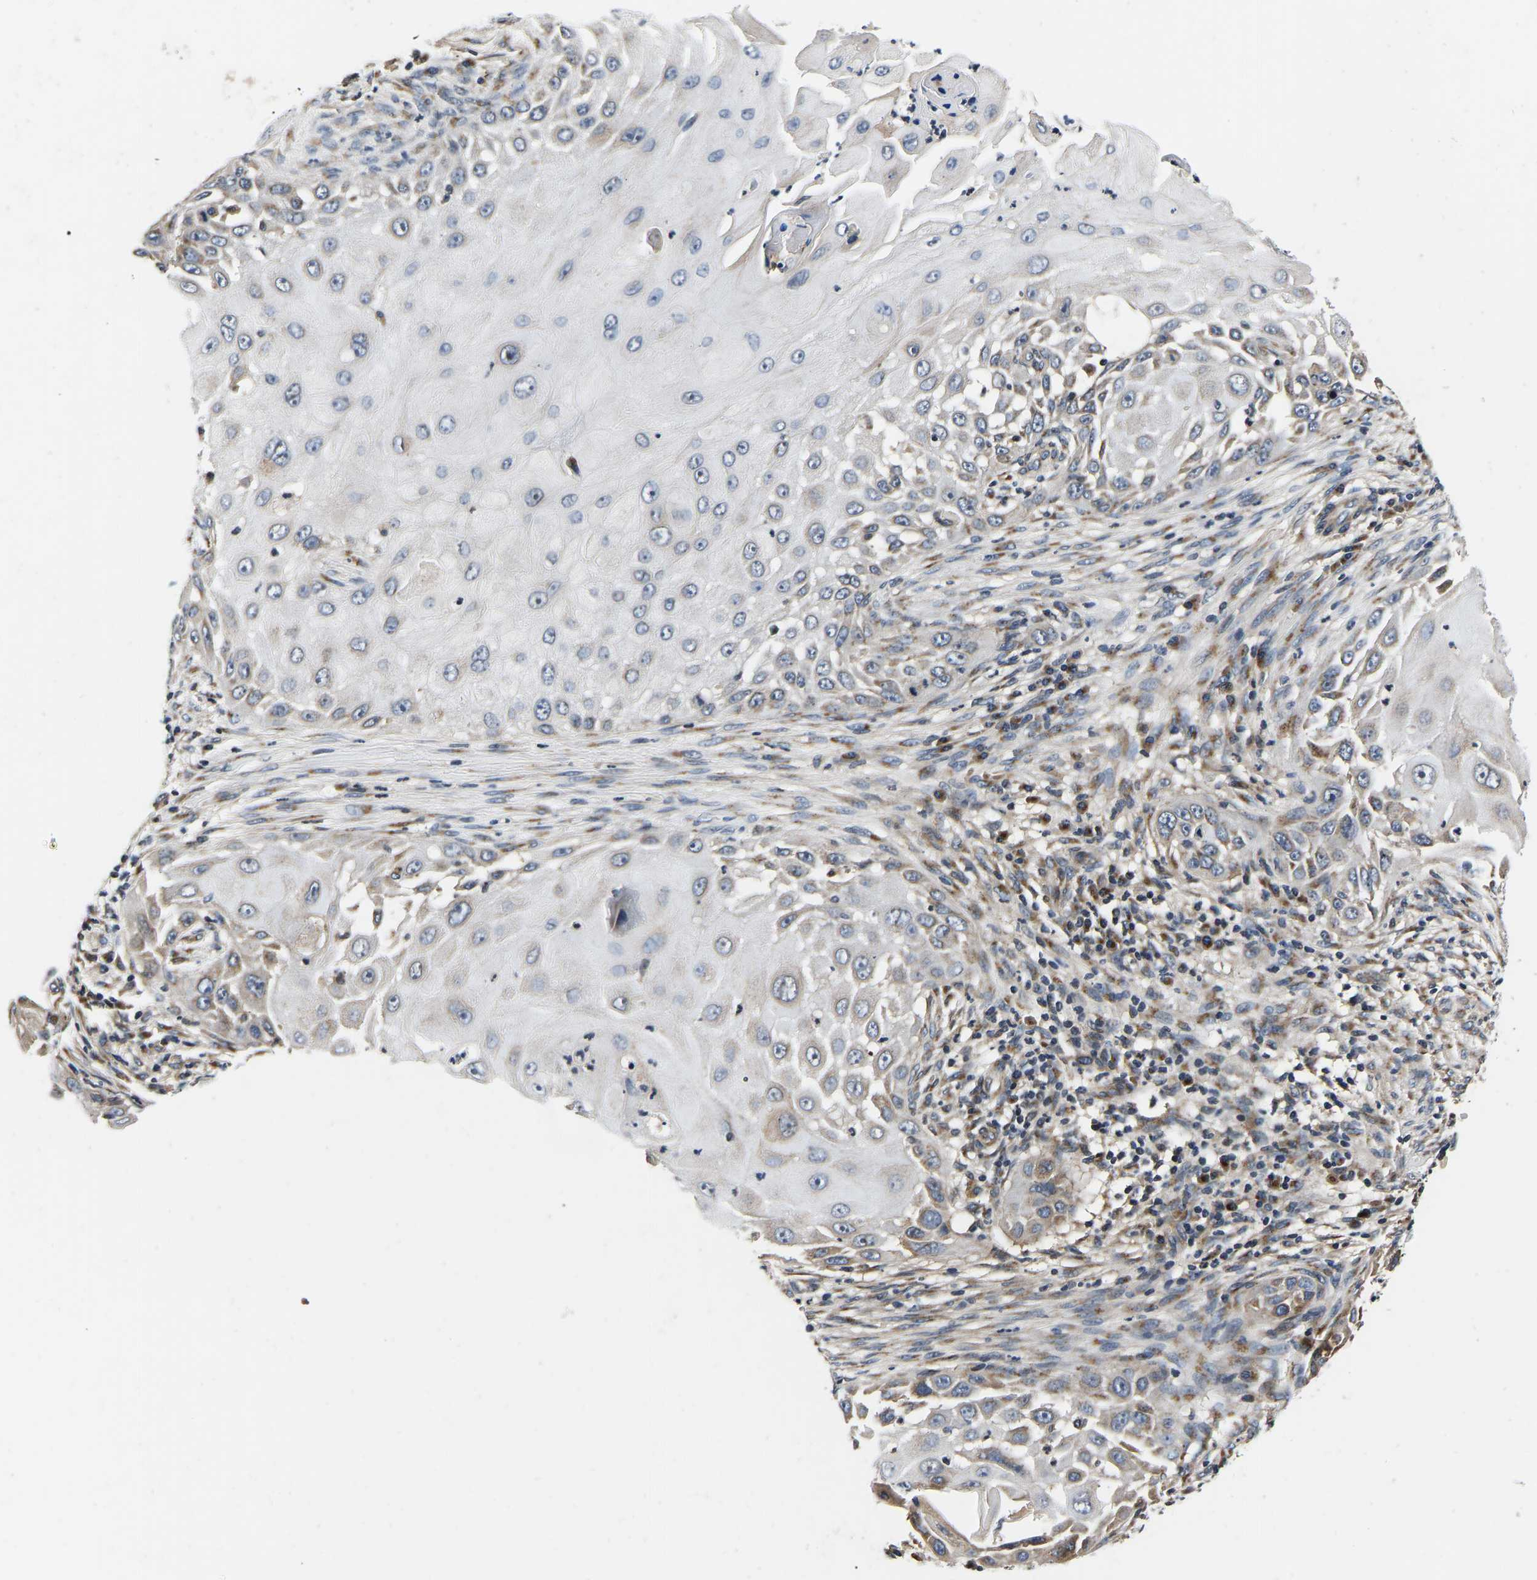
{"staining": {"intensity": "weak", "quantity": "<25%", "location": "cytoplasmic/membranous"}, "tissue": "skin cancer", "cell_type": "Tumor cells", "image_type": "cancer", "snomed": [{"axis": "morphology", "description": "Squamous cell carcinoma, NOS"}, {"axis": "topography", "description": "Skin"}], "caption": "High magnification brightfield microscopy of skin cancer (squamous cell carcinoma) stained with DAB (brown) and counterstained with hematoxylin (blue): tumor cells show no significant positivity.", "gene": "RABAC1", "patient": {"sex": "female", "age": 44}}